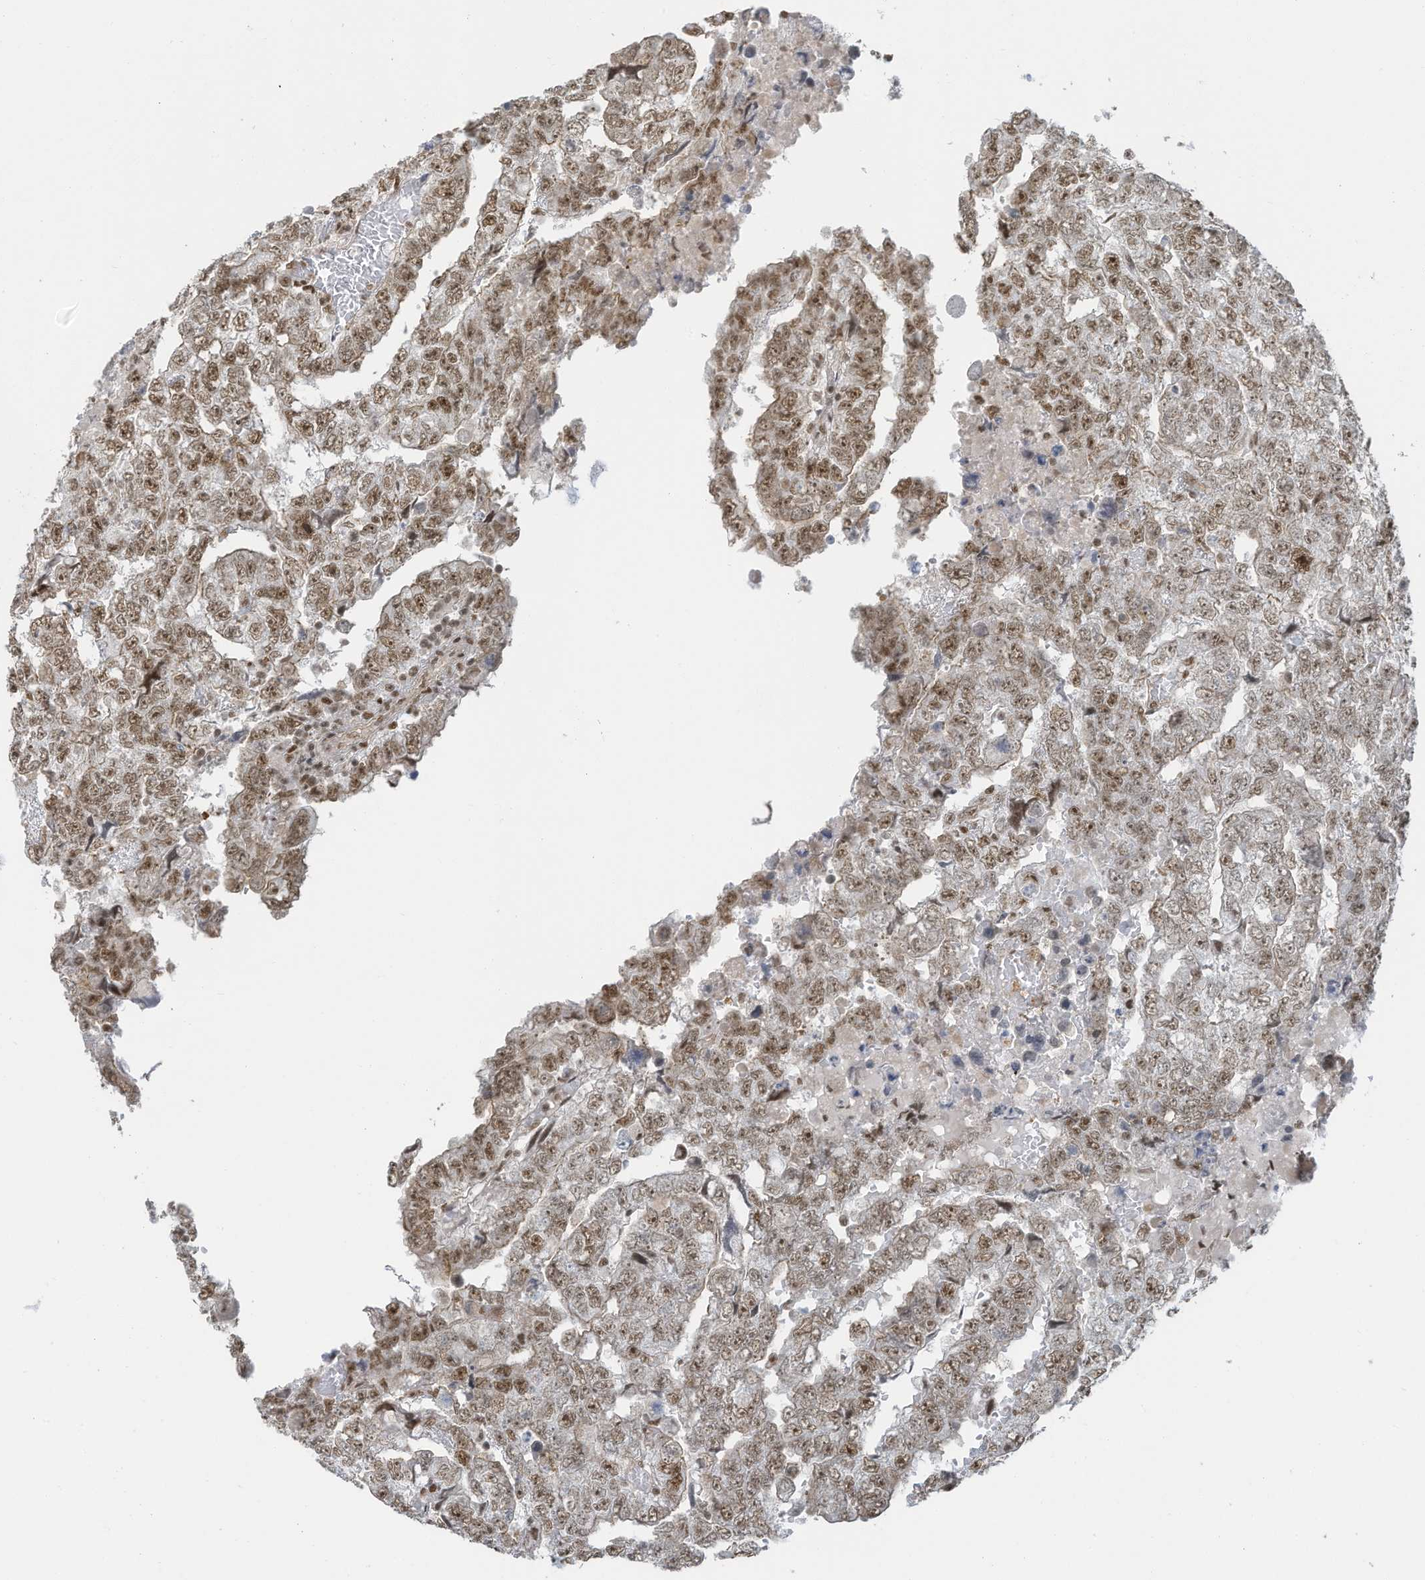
{"staining": {"intensity": "moderate", "quantity": ">75%", "location": "nuclear"}, "tissue": "testis cancer", "cell_type": "Tumor cells", "image_type": "cancer", "snomed": [{"axis": "morphology", "description": "Carcinoma, Embryonal, NOS"}, {"axis": "topography", "description": "Testis"}], "caption": "Protein analysis of testis cancer (embryonal carcinoma) tissue demonstrates moderate nuclear staining in about >75% of tumor cells. (DAB IHC, brown staining for protein, blue staining for nuclei).", "gene": "DBR1", "patient": {"sex": "male", "age": 36}}